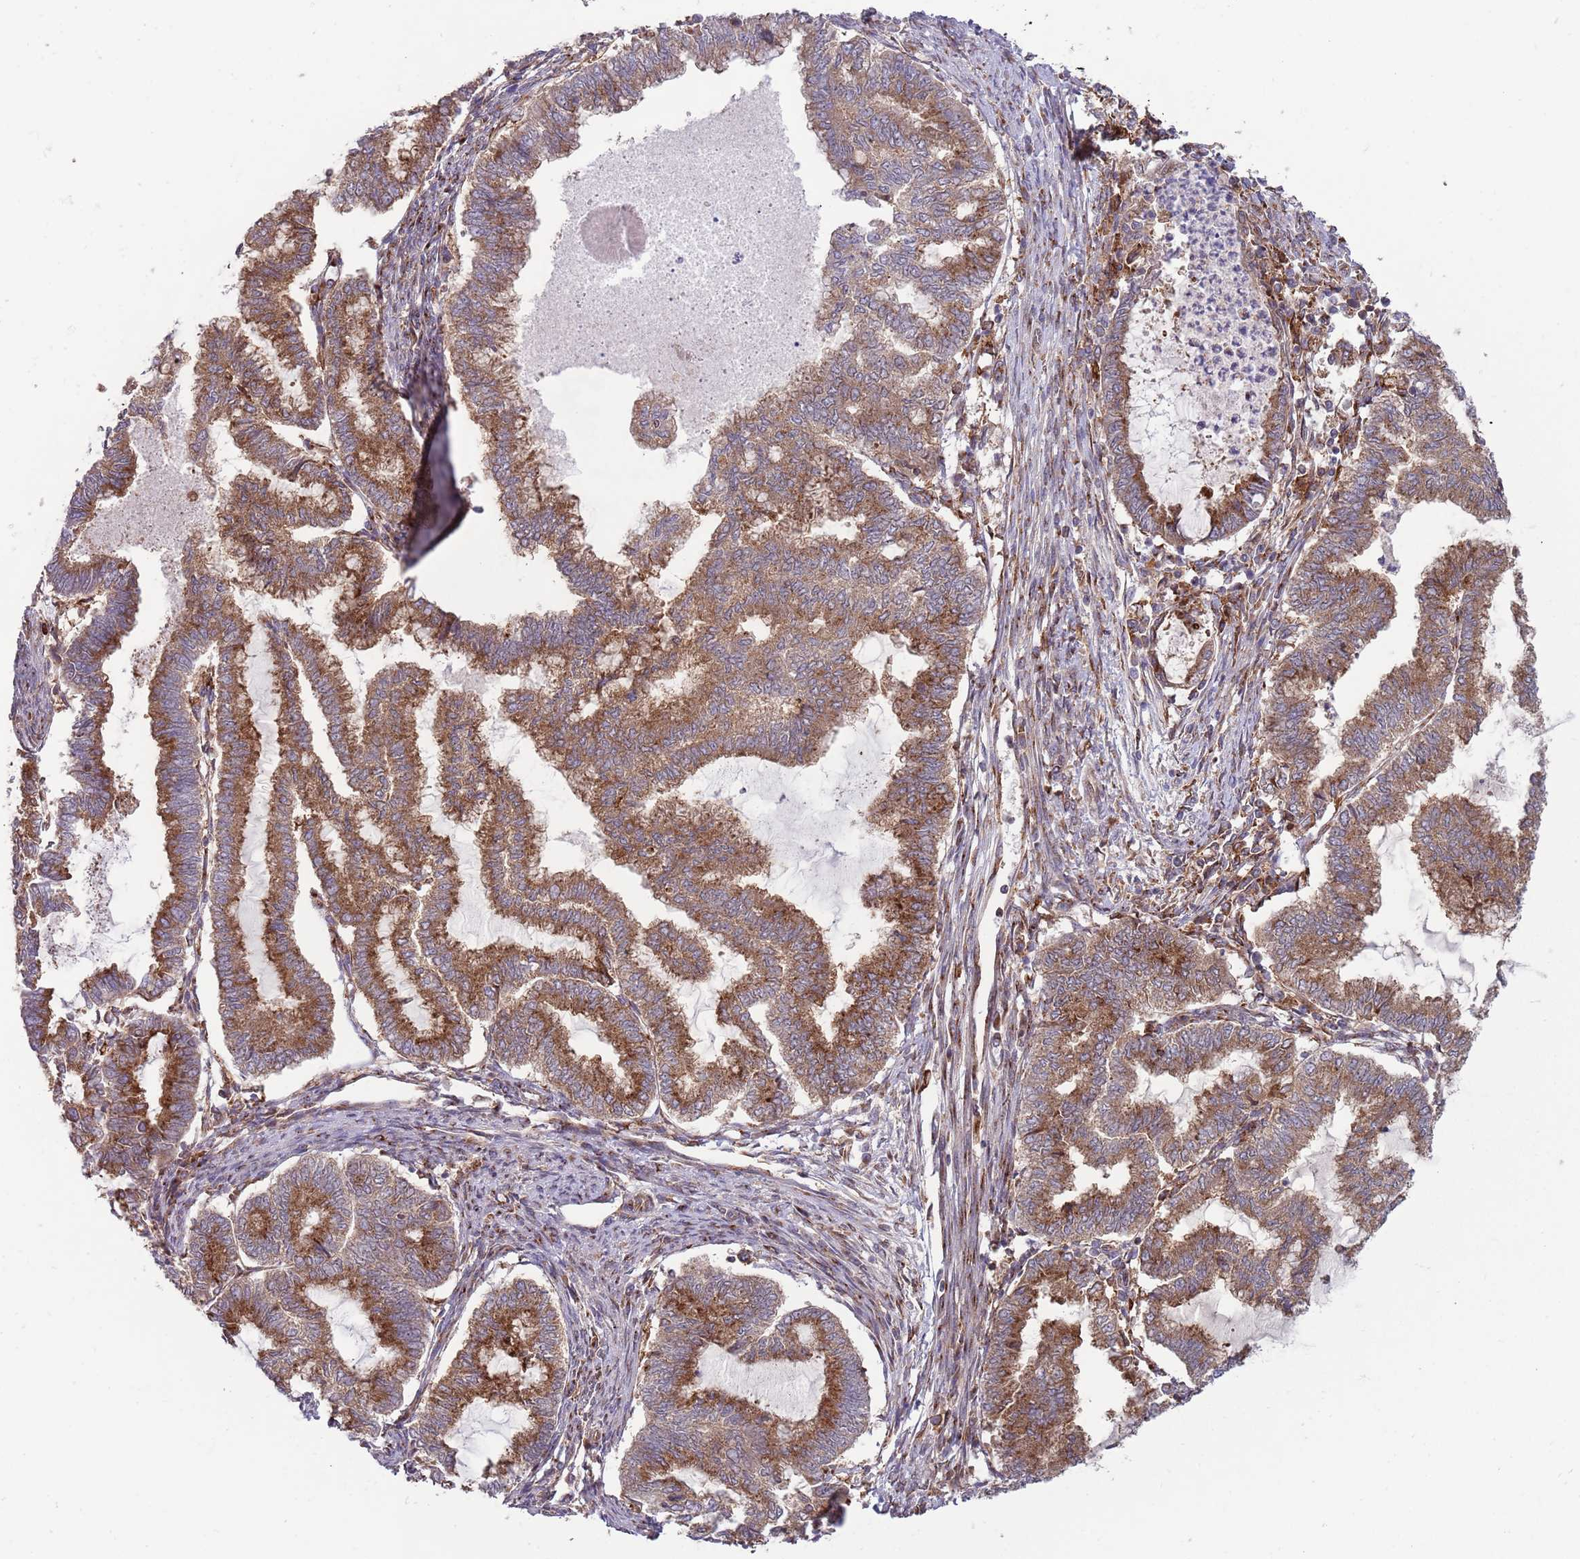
{"staining": {"intensity": "moderate", "quantity": ">75%", "location": "cytoplasmic/membranous"}, "tissue": "endometrial cancer", "cell_type": "Tumor cells", "image_type": "cancer", "snomed": [{"axis": "morphology", "description": "Adenocarcinoma, NOS"}, {"axis": "topography", "description": "Endometrium"}], "caption": "Protein expression by IHC displays moderate cytoplasmic/membranous positivity in approximately >75% of tumor cells in adenocarcinoma (endometrial).", "gene": "BTBD7", "patient": {"sex": "female", "age": 79}}